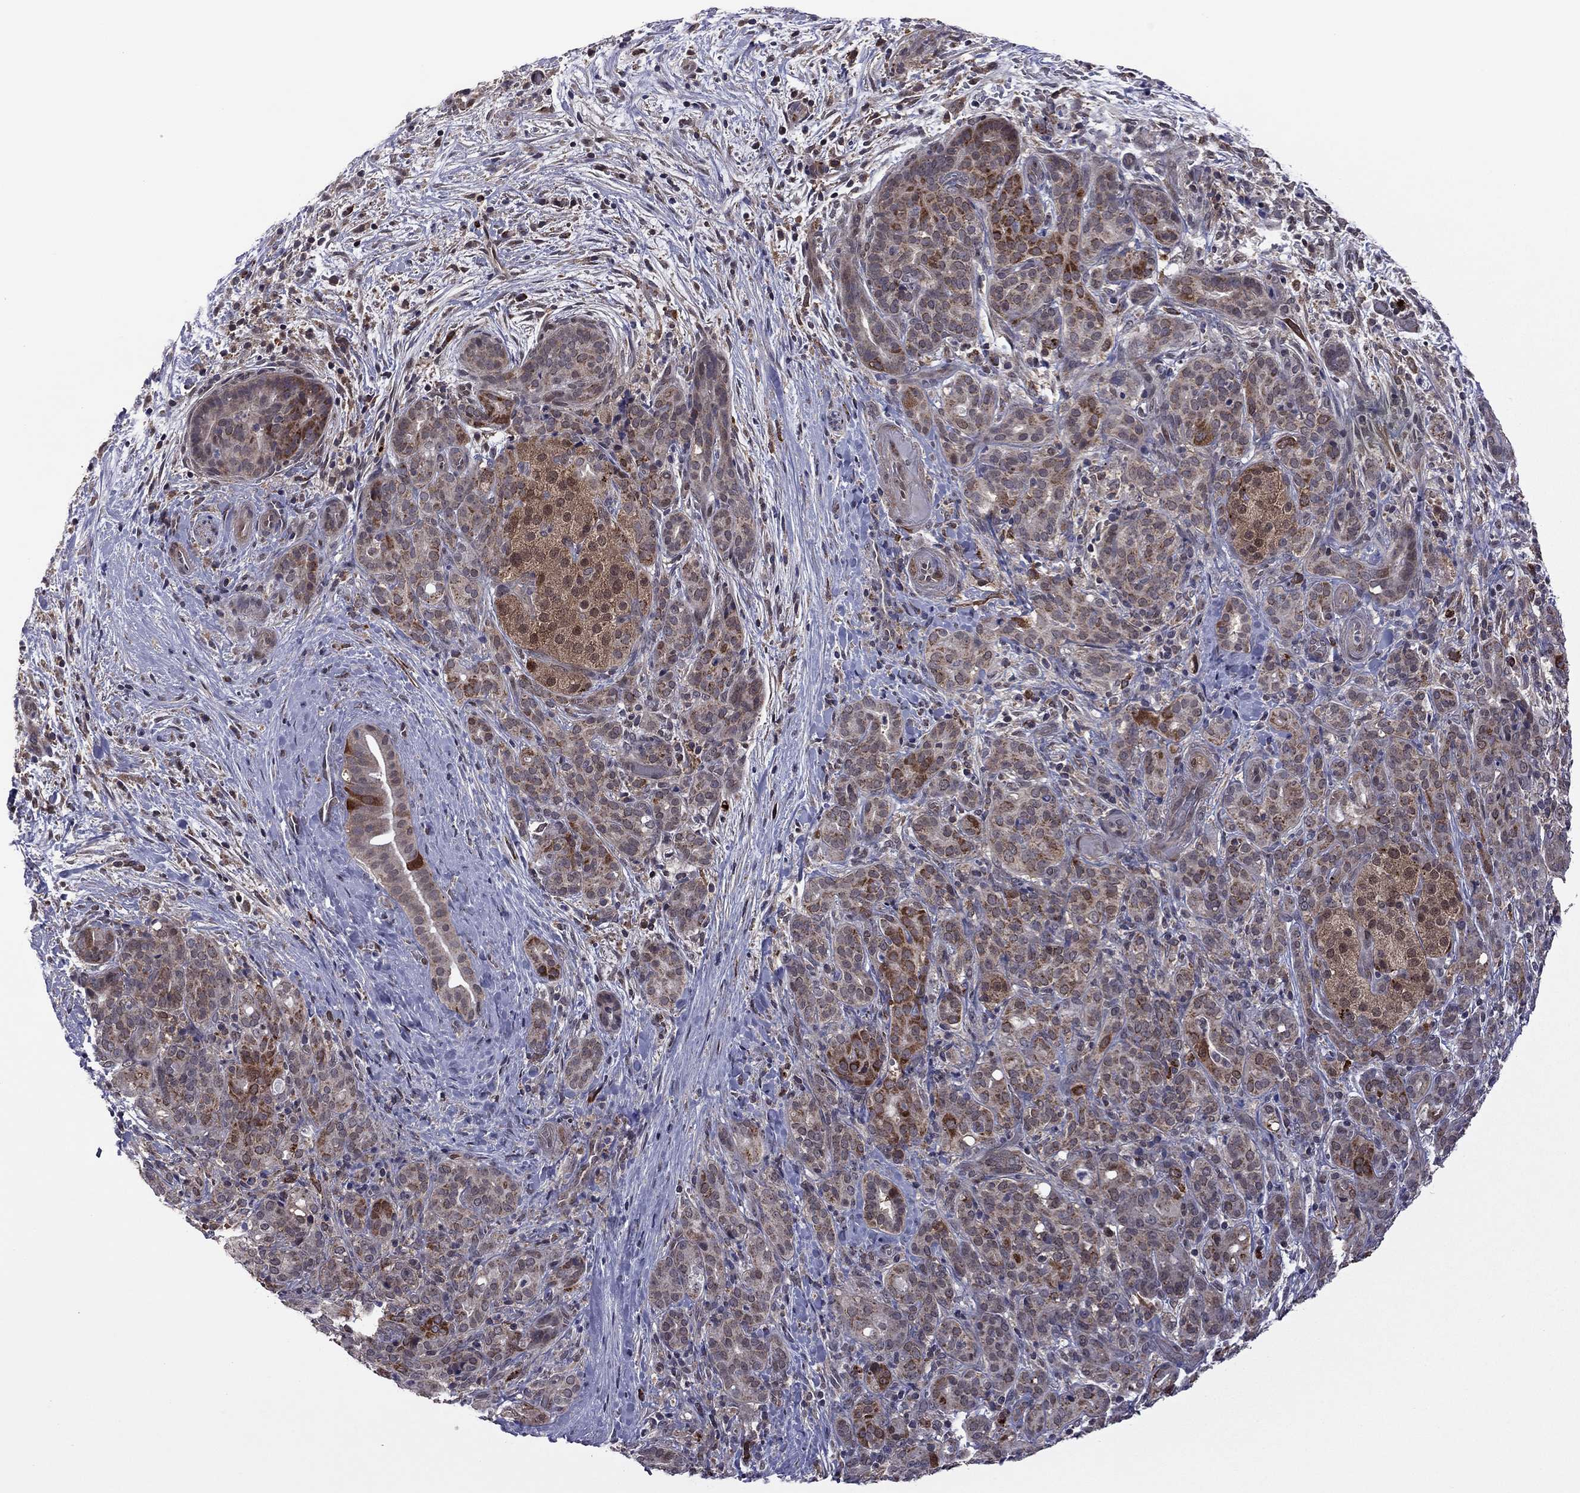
{"staining": {"intensity": "strong", "quantity": "<25%", "location": "cytoplasmic/membranous,nuclear"}, "tissue": "pancreatic cancer", "cell_type": "Tumor cells", "image_type": "cancer", "snomed": [{"axis": "morphology", "description": "Adenocarcinoma, NOS"}, {"axis": "topography", "description": "Pancreas"}], "caption": "A brown stain labels strong cytoplasmic/membranous and nuclear expression of a protein in pancreatic cancer tumor cells. (Stains: DAB in brown, nuclei in blue, Microscopy: brightfield microscopy at high magnification).", "gene": "GPAA1", "patient": {"sex": "male", "age": 44}}